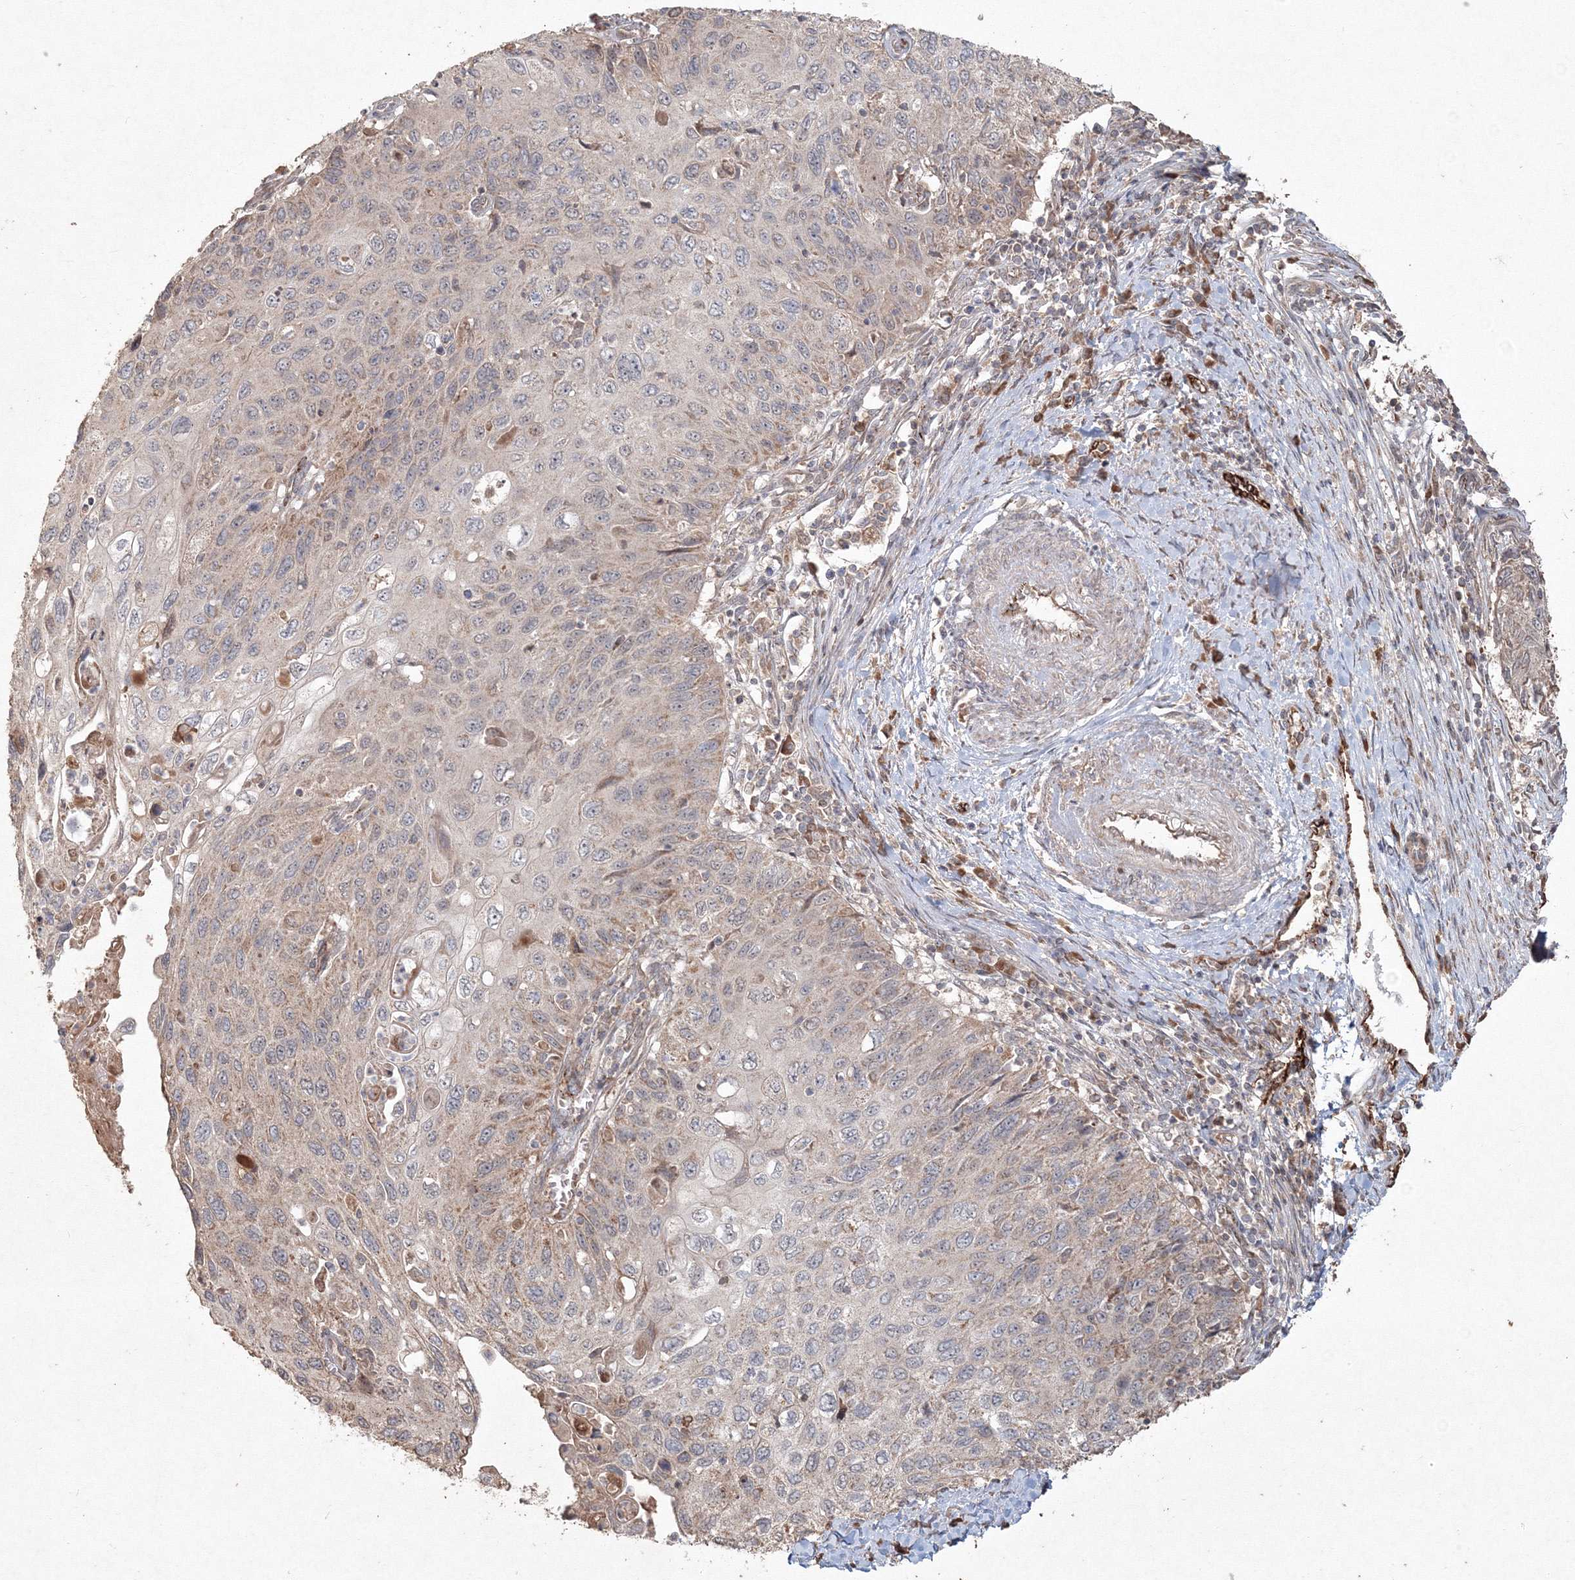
{"staining": {"intensity": "weak", "quantity": "25%-75%", "location": "cytoplasmic/membranous"}, "tissue": "cervical cancer", "cell_type": "Tumor cells", "image_type": "cancer", "snomed": [{"axis": "morphology", "description": "Squamous cell carcinoma, NOS"}, {"axis": "topography", "description": "Cervix"}], "caption": "Immunohistochemistry photomicrograph of cervical cancer stained for a protein (brown), which demonstrates low levels of weak cytoplasmic/membranous expression in approximately 25%-75% of tumor cells.", "gene": "ANAPC16", "patient": {"sex": "female", "age": 70}}